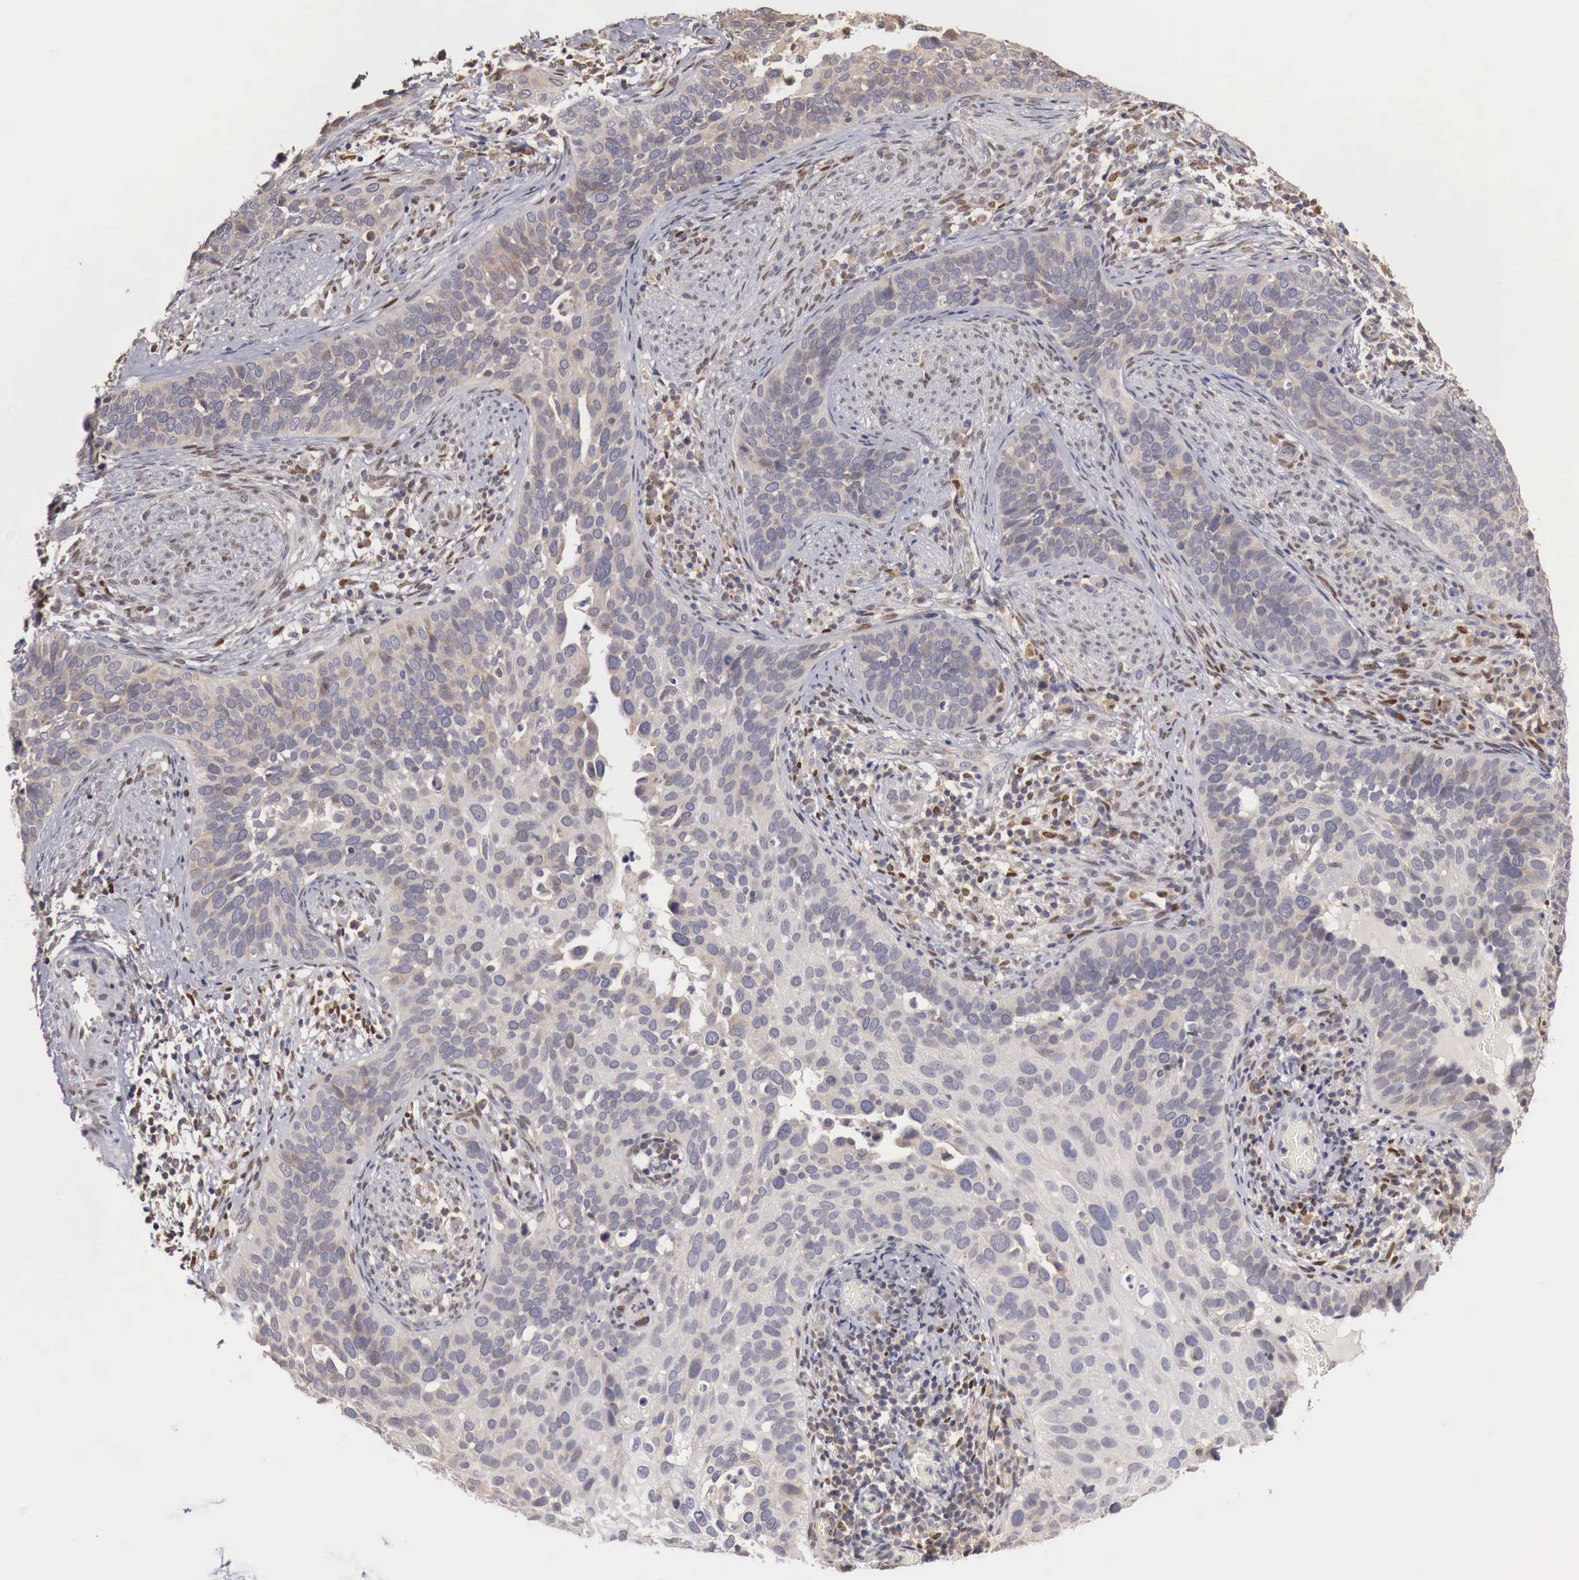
{"staining": {"intensity": "weak", "quantity": "25%-75%", "location": "cytoplasmic/membranous"}, "tissue": "cervical cancer", "cell_type": "Tumor cells", "image_type": "cancer", "snomed": [{"axis": "morphology", "description": "Squamous cell carcinoma, NOS"}, {"axis": "topography", "description": "Cervix"}], "caption": "The photomicrograph exhibits staining of cervical cancer, revealing weak cytoplasmic/membranous protein positivity (brown color) within tumor cells.", "gene": "KHDRBS2", "patient": {"sex": "female", "age": 31}}